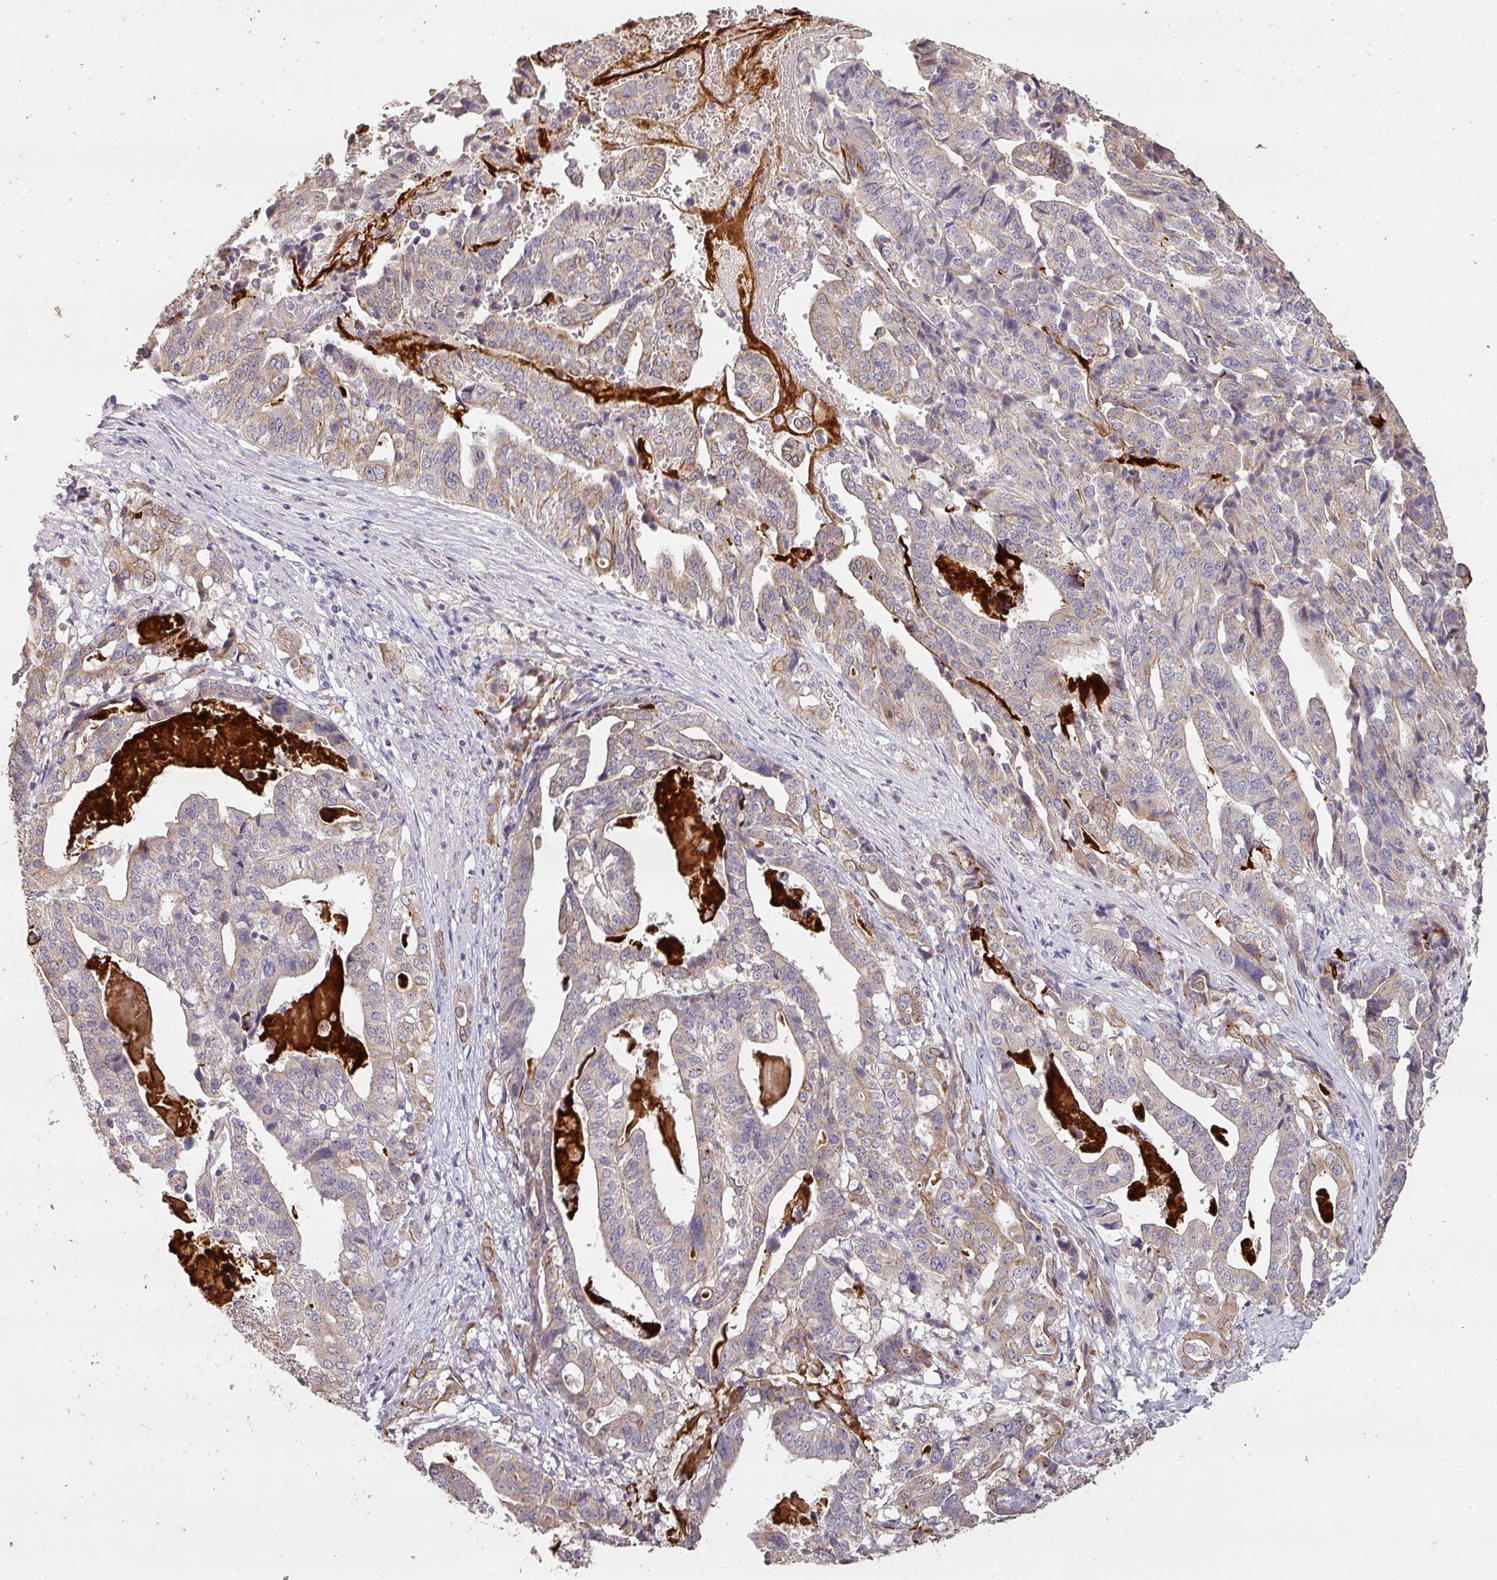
{"staining": {"intensity": "weak", "quantity": "25%-75%", "location": "cytoplasmic/membranous"}, "tissue": "stomach cancer", "cell_type": "Tumor cells", "image_type": "cancer", "snomed": [{"axis": "morphology", "description": "Adenocarcinoma, NOS"}, {"axis": "topography", "description": "Stomach"}], "caption": "The immunohistochemical stain highlights weak cytoplasmic/membranous expression in tumor cells of stomach cancer (adenocarcinoma) tissue.", "gene": "LYPLA1", "patient": {"sex": "male", "age": 48}}